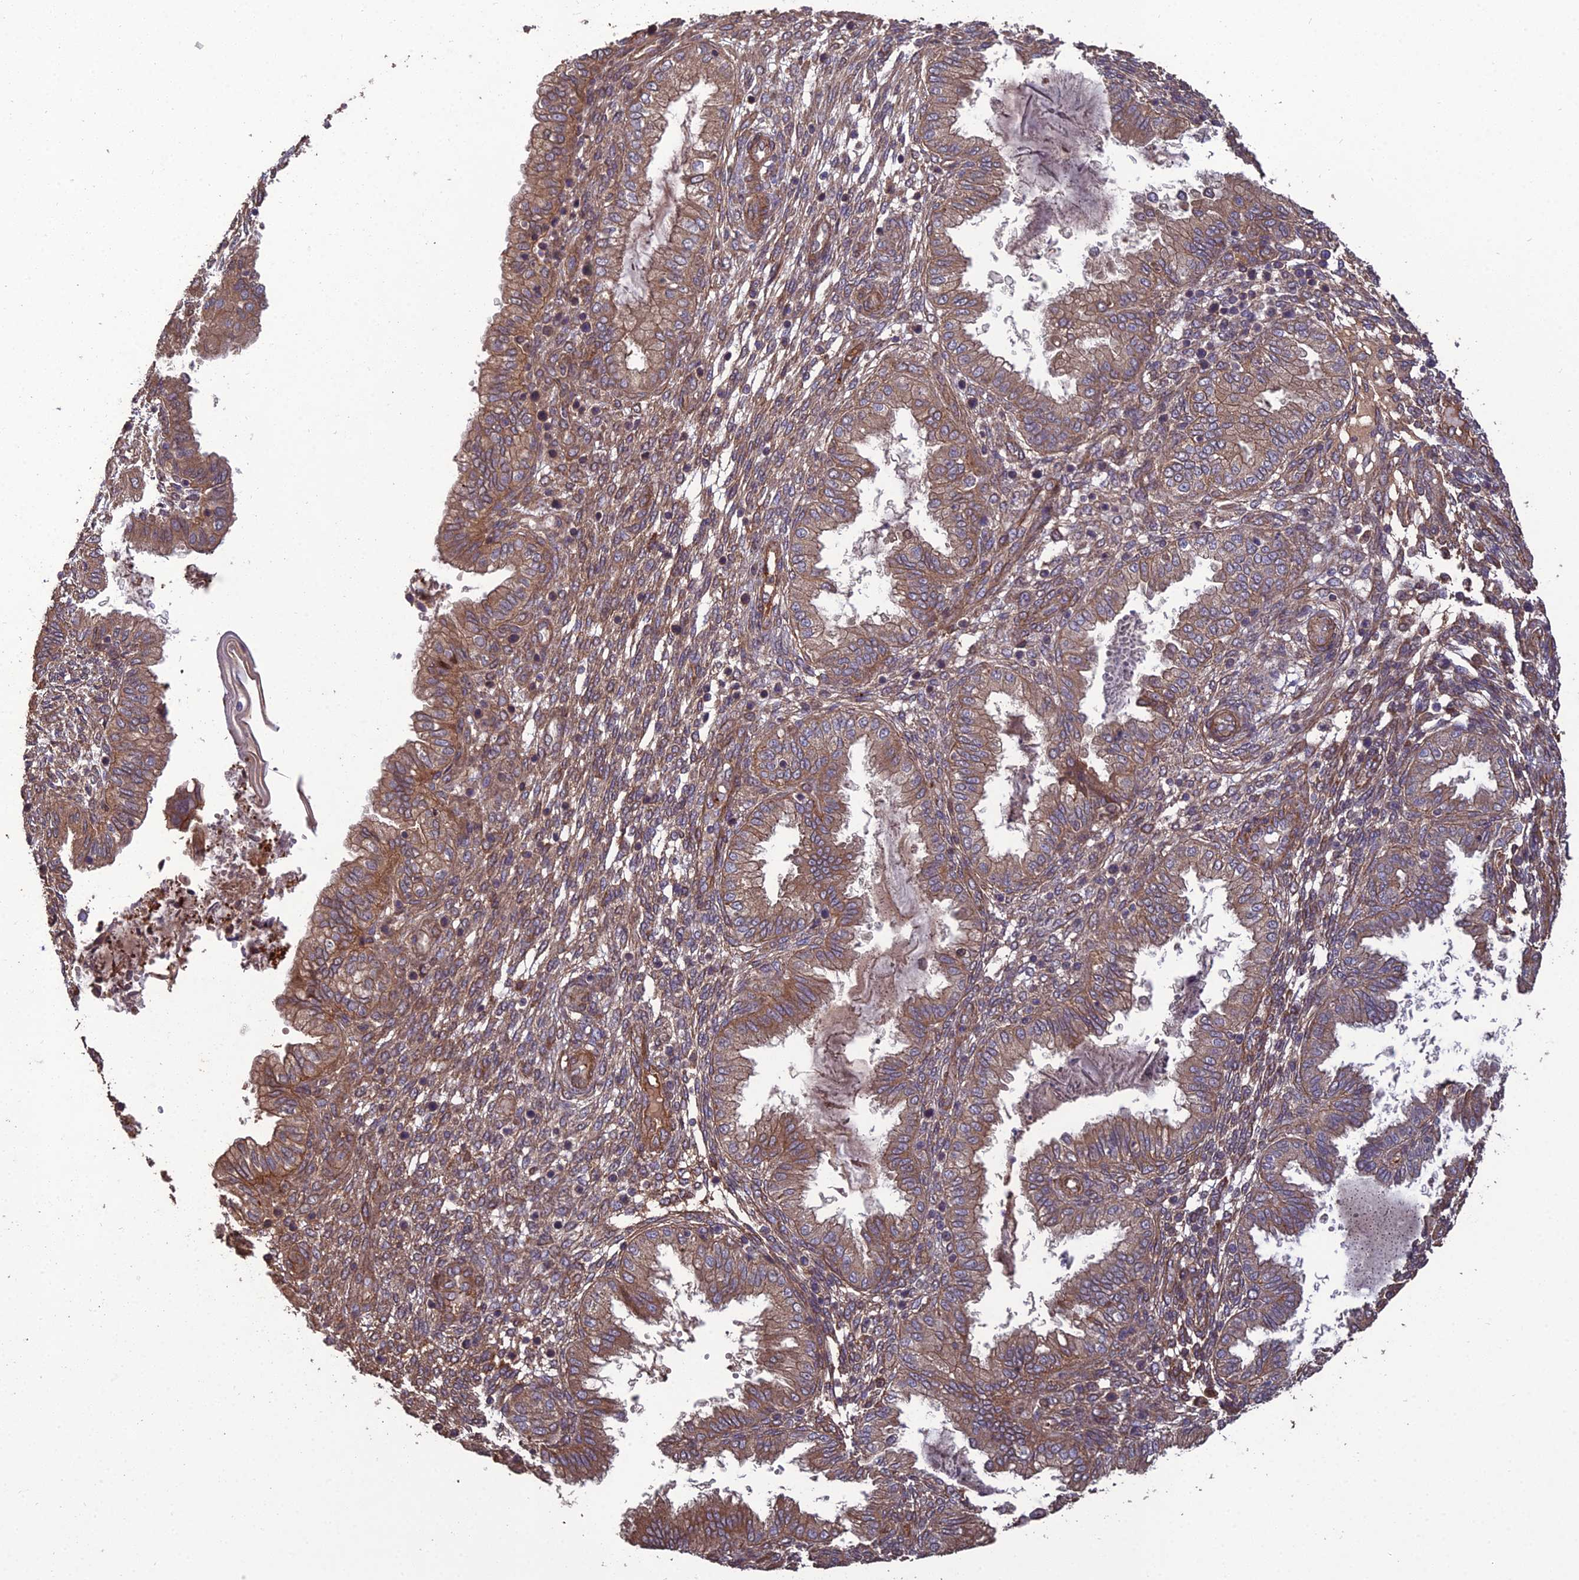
{"staining": {"intensity": "moderate", "quantity": ">75%", "location": "cytoplasmic/membranous"}, "tissue": "endometrium", "cell_type": "Cells in endometrial stroma", "image_type": "normal", "snomed": [{"axis": "morphology", "description": "Normal tissue, NOS"}, {"axis": "topography", "description": "Endometrium"}], "caption": "Cells in endometrial stroma display medium levels of moderate cytoplasmic/membranous staining in about >75% of cells in unremarkable human endometrium. The staining was performed using DAB to visualize the protein expression in brown, while the nuclei were stained in blue with hematoxylin (Magnification: 20x).", "gene": "ATP6V0A2", "patient": {"sex": "female", "age": 33}}